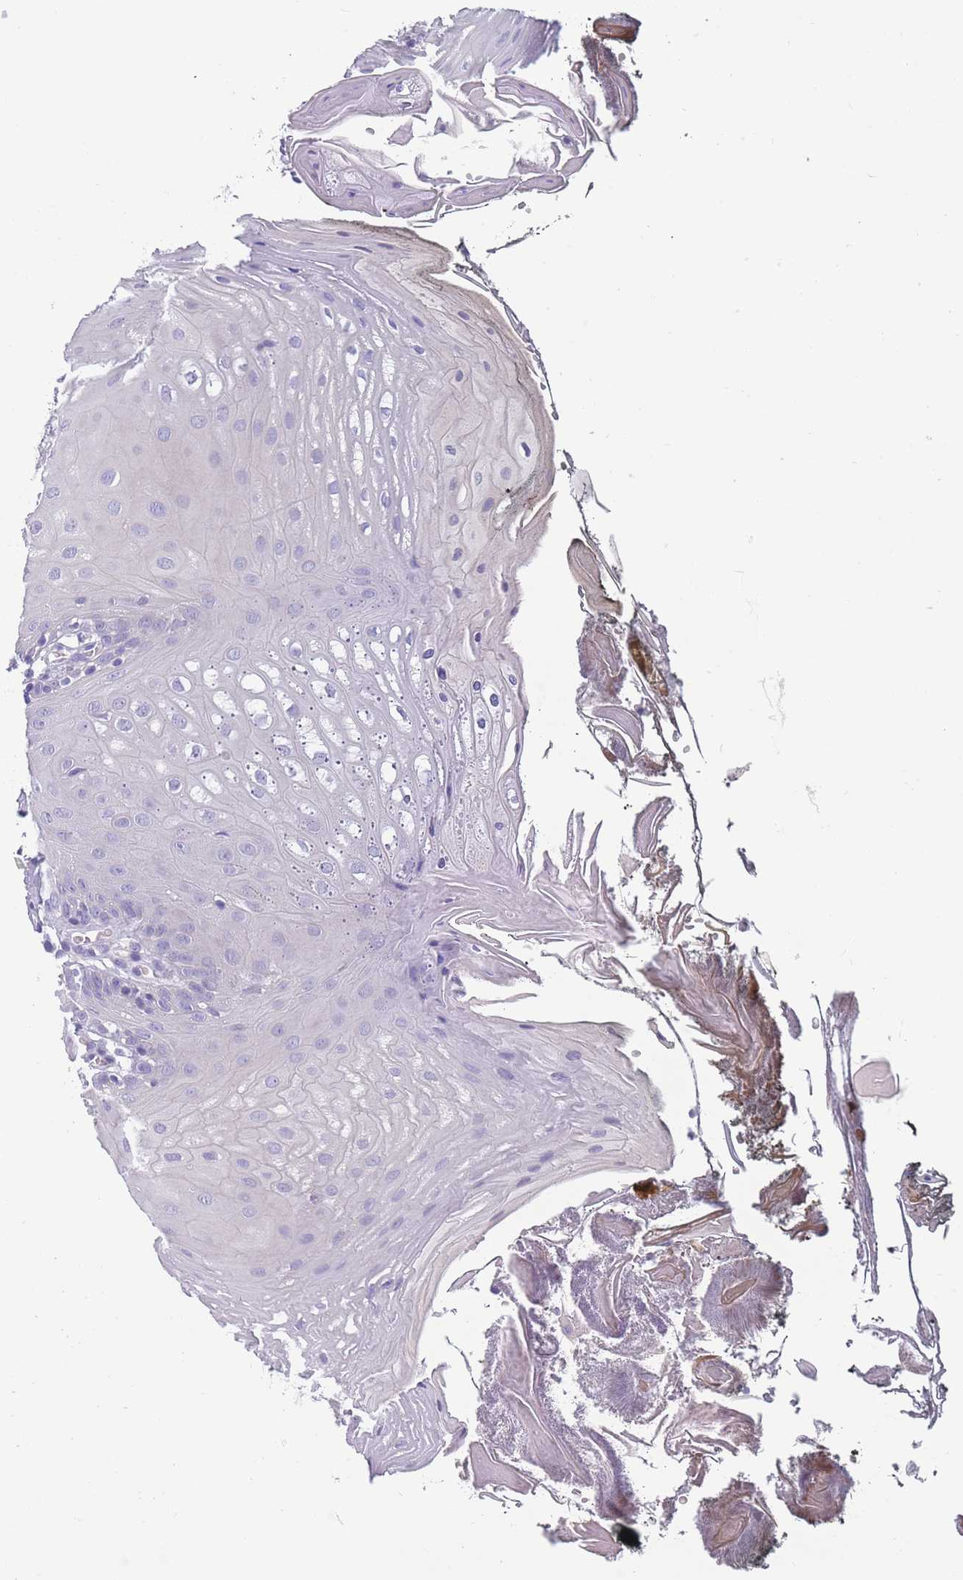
{"staining": {"intensity": "negative", "quantity": "none", "location": "none"}, "tissue": "oral mucosa", "cell_type": "Squamous epithelial cells", "image_type": "normal", "snomed": [{"axis": "morphology", "description": "Normal tissue, NOS"}, {"axis": "morphology", "description": "Squamous cell carcinoma, NOS"}, {"axis": "topography", "description": "Oral tissue"}, {"axis": "topography", "description": "Head-Neck"}], "caption": "Squamous epithelial cells show no significant expression in unremarkable oral mucosa. Brightfield microscopy of immunohistochemistry stained with DAB (brown) and hematoxylin (blue), captured at high magnification.", "gene": "OR4C5", "patient": {"sex": "female", "age": 81}}